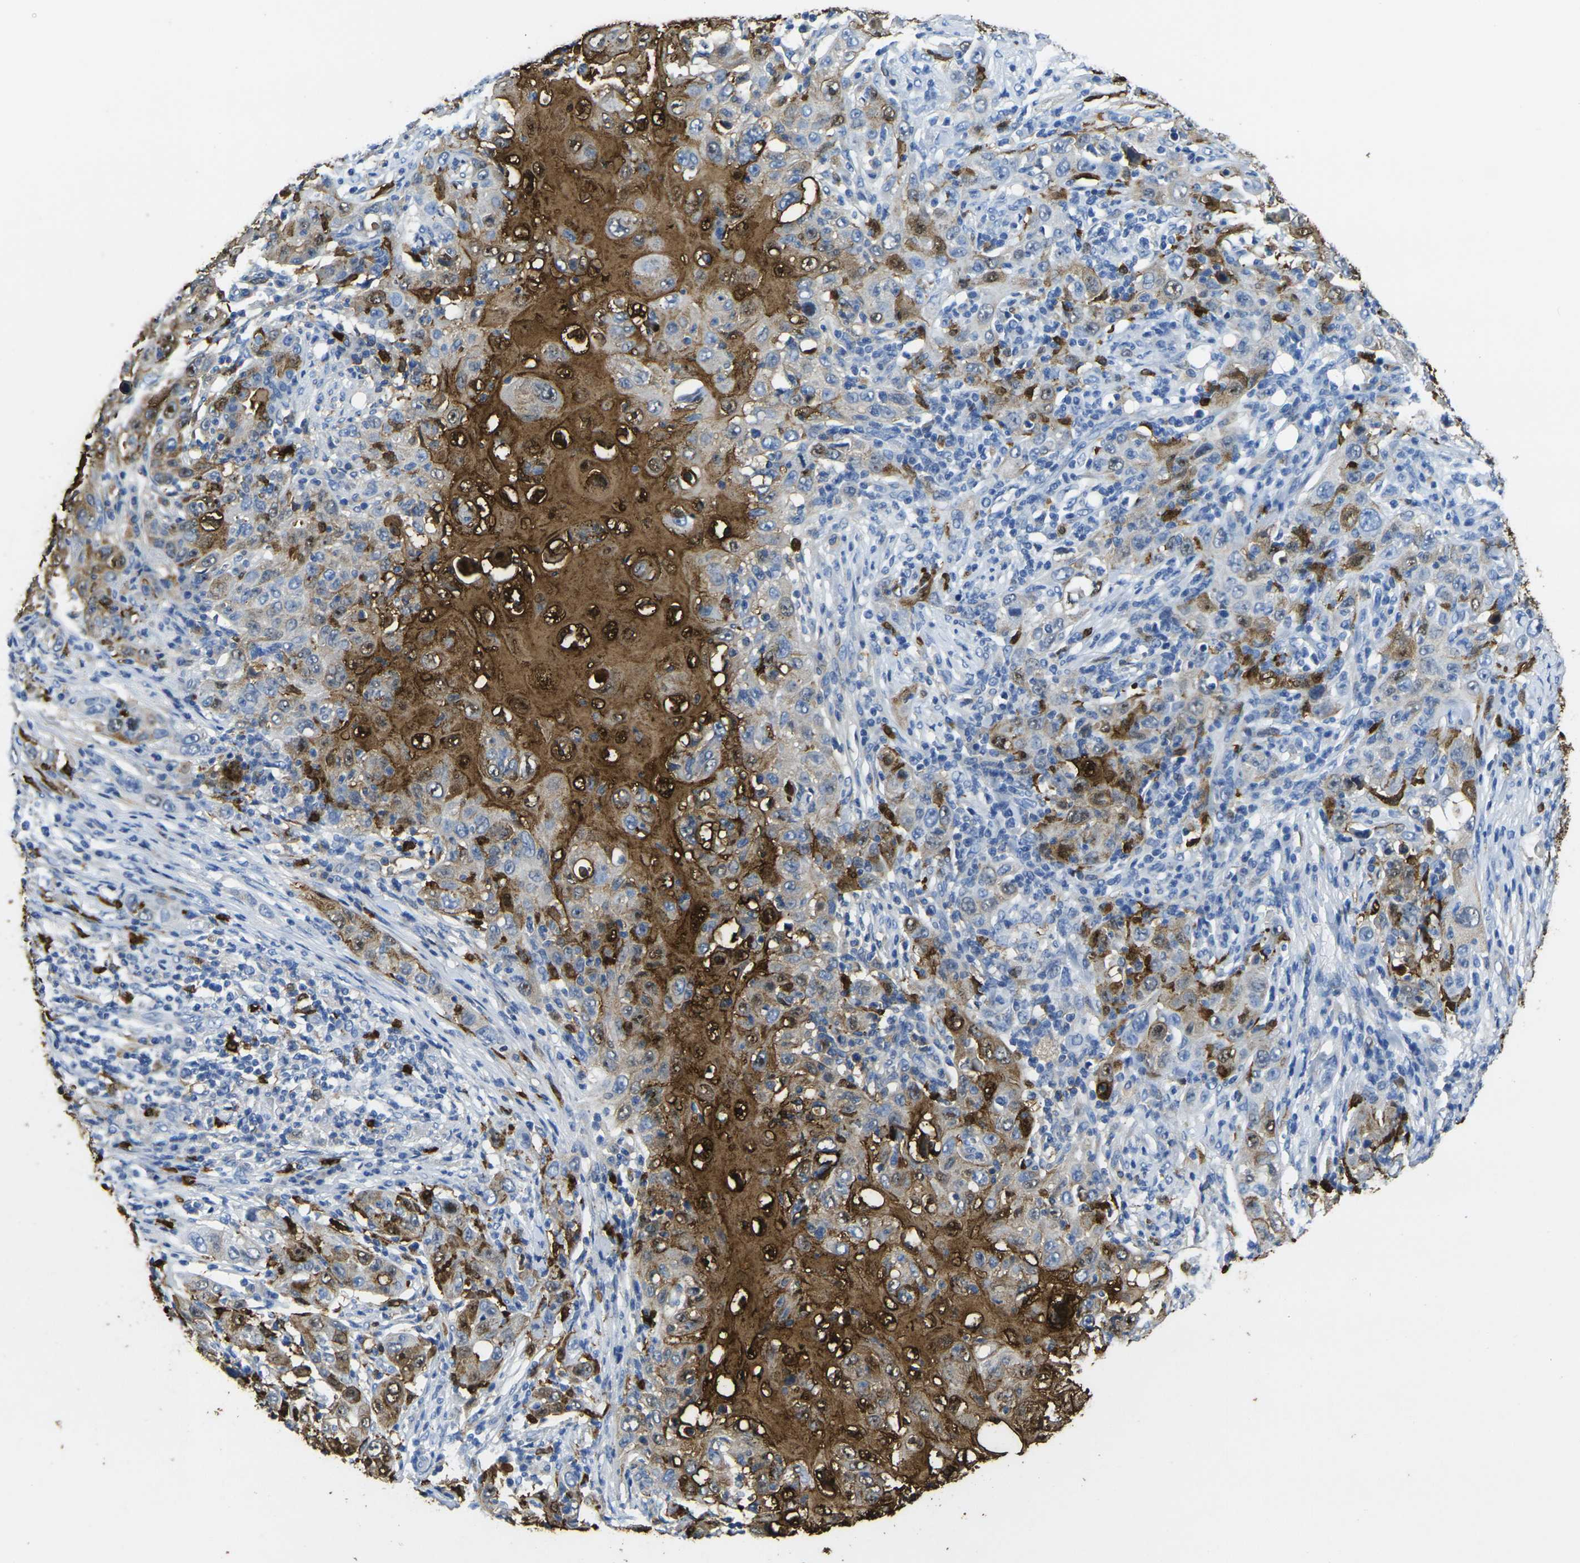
{"staining": {"intensity": "strong", "quantity": "25%-75%", "location": "cytoplasmic/membranous,nuclear"}, "tissue": "skin cancer", "cell_type": "Tumor cells", "image_type": "cancer", "snomed": [{"axis": "morphology", "description": "Squamous cell carcinoma, NOS"}, {"axis": "topography", "description": "Skin"}], "caption": "Skin squamous cell carcinoma stained with a protein marker demonstrates strong staining in tumor cells.", "gene": "S100A9", "patient": {"sex": "female", "age": 88}}